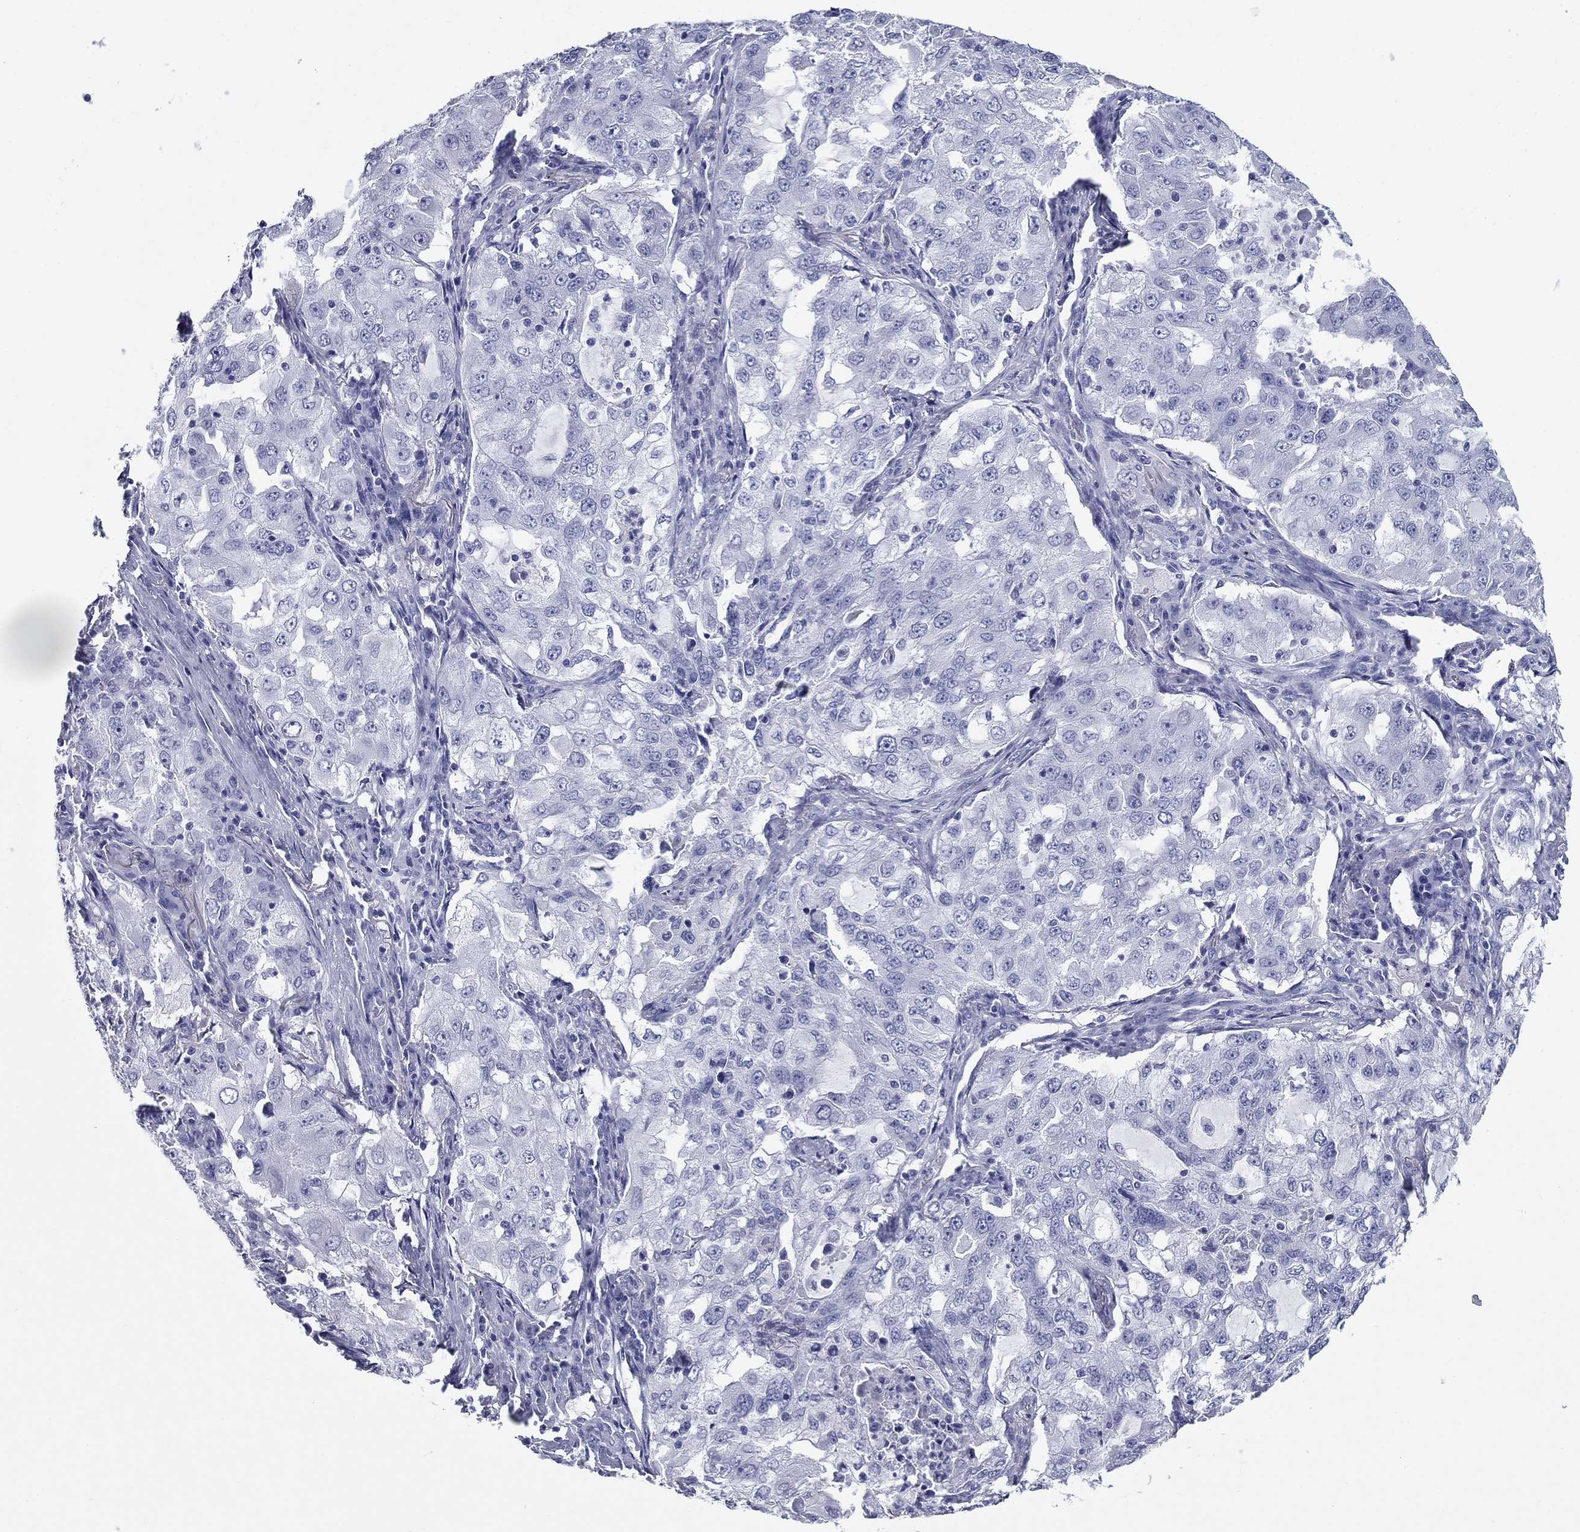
{"staining": {"intensity": "negative", "quantity": "none", "location": "none"}, "tissue": "lung cancer", "cell_type": "Tumor cells", "image_type": "cancer", "snomed": [{"axis": "morphology", "description": "Adenocarcinoma, NOS"}, {"axis": "topography", "description": "Lung"}], "caption": "Immunohistochemistry (IHC) histopathology image of human lung cancer stained for a protein (brown), which shows no staining in tumor cells.", "gene": "NPPA", "patient": {"sex": "female", "age": 61}}